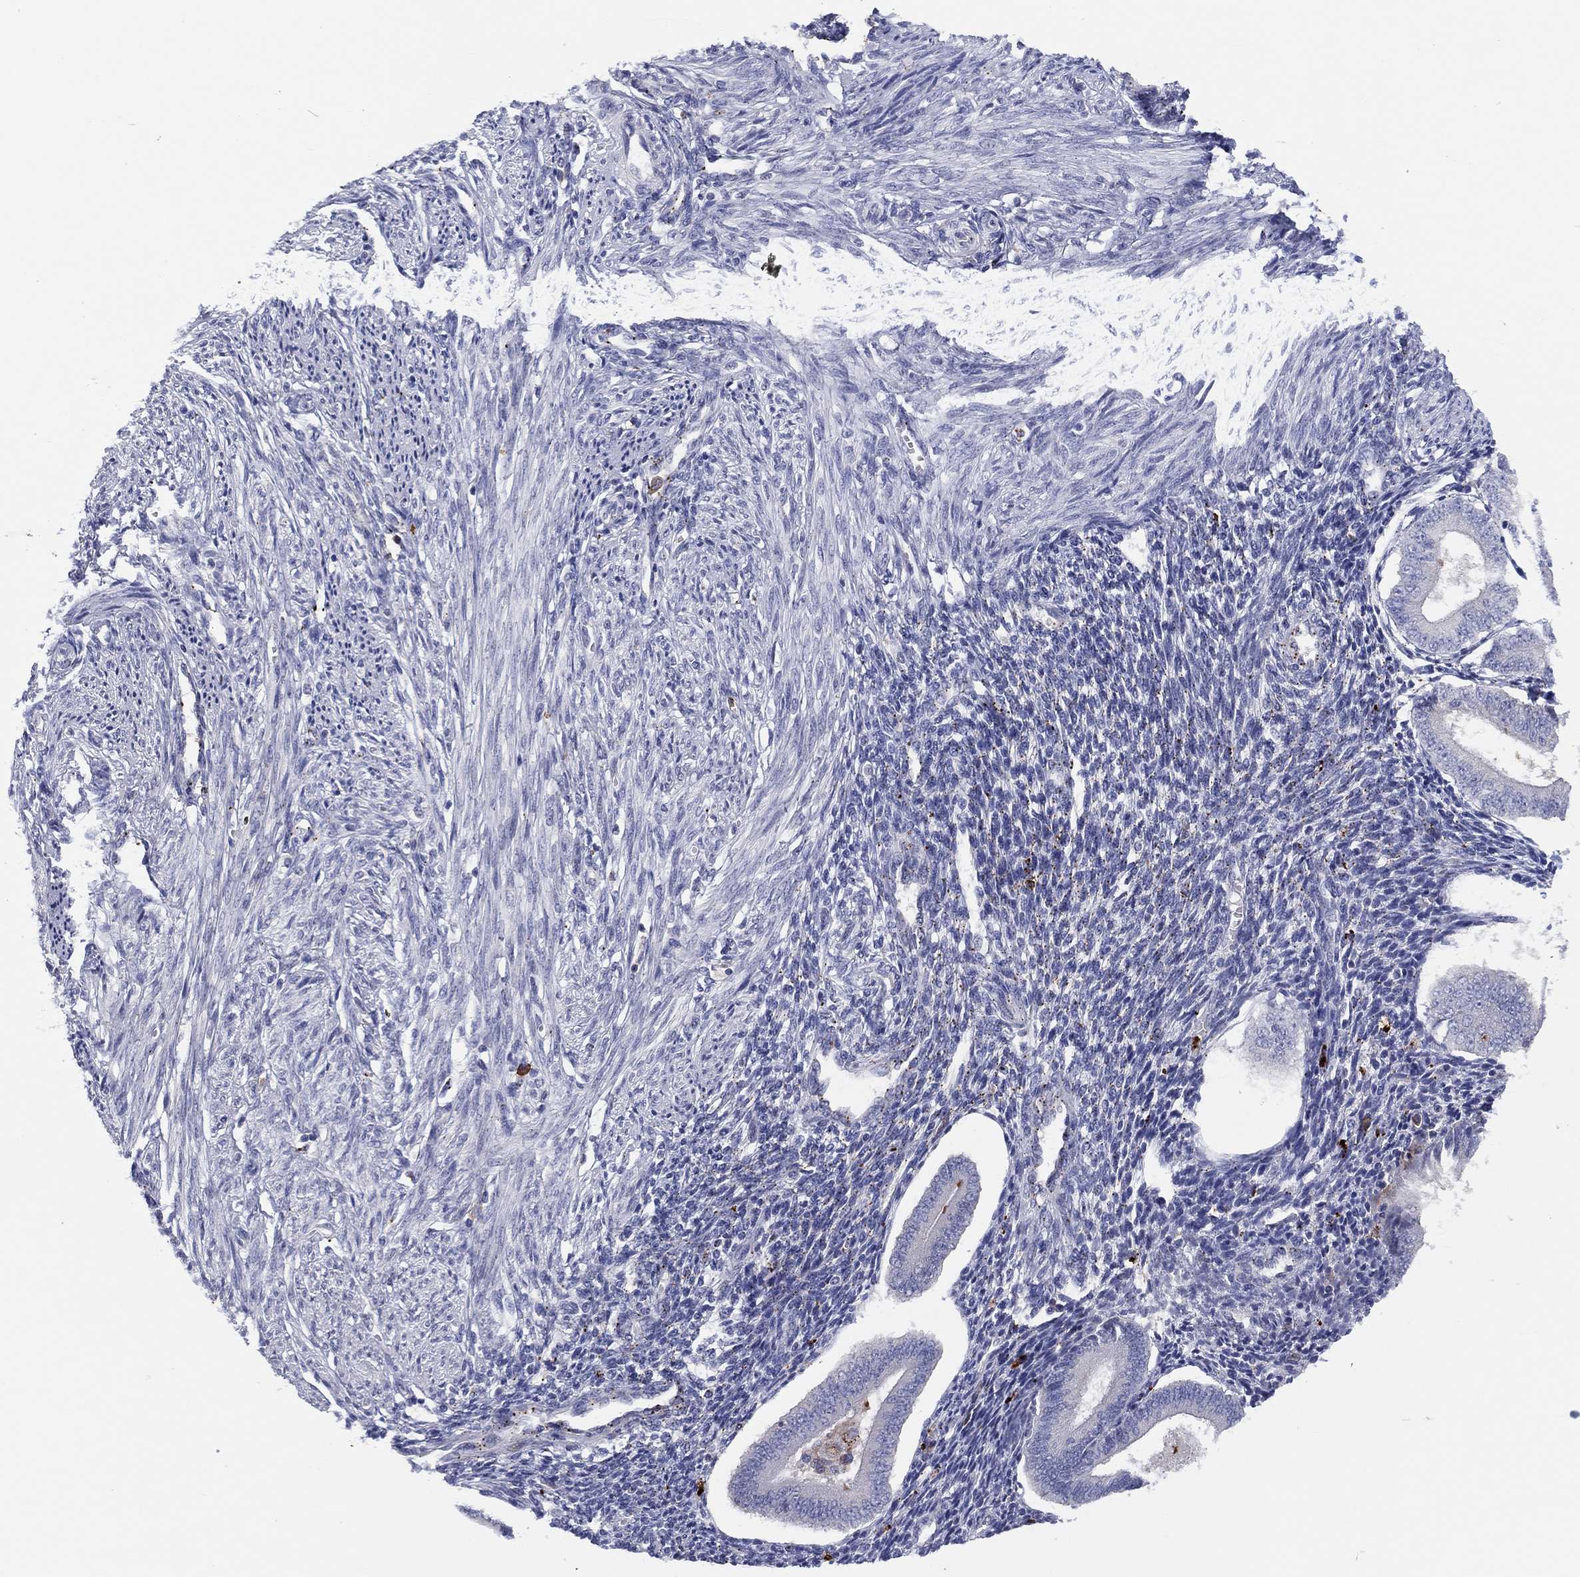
{"staining": {"intensity": "negative", "quantity": "none", "location": "none"}, "tissue": "endometrium", "cell_type": "Cells in endometrial stroma", "image_type": "normal", "snomed": [{"axis": "morphology", "description": "Normal tissue, NOS"}, {"axis": "topography", "description": "Endometrium"}], "caption": "IHC micrograph of benign human endometrium stained for a protein (brown), which demonstrates no expression in cells in endometrial stroma.", "gene": "PLAC8", "patient": {"sex": "female", "age": 40}}